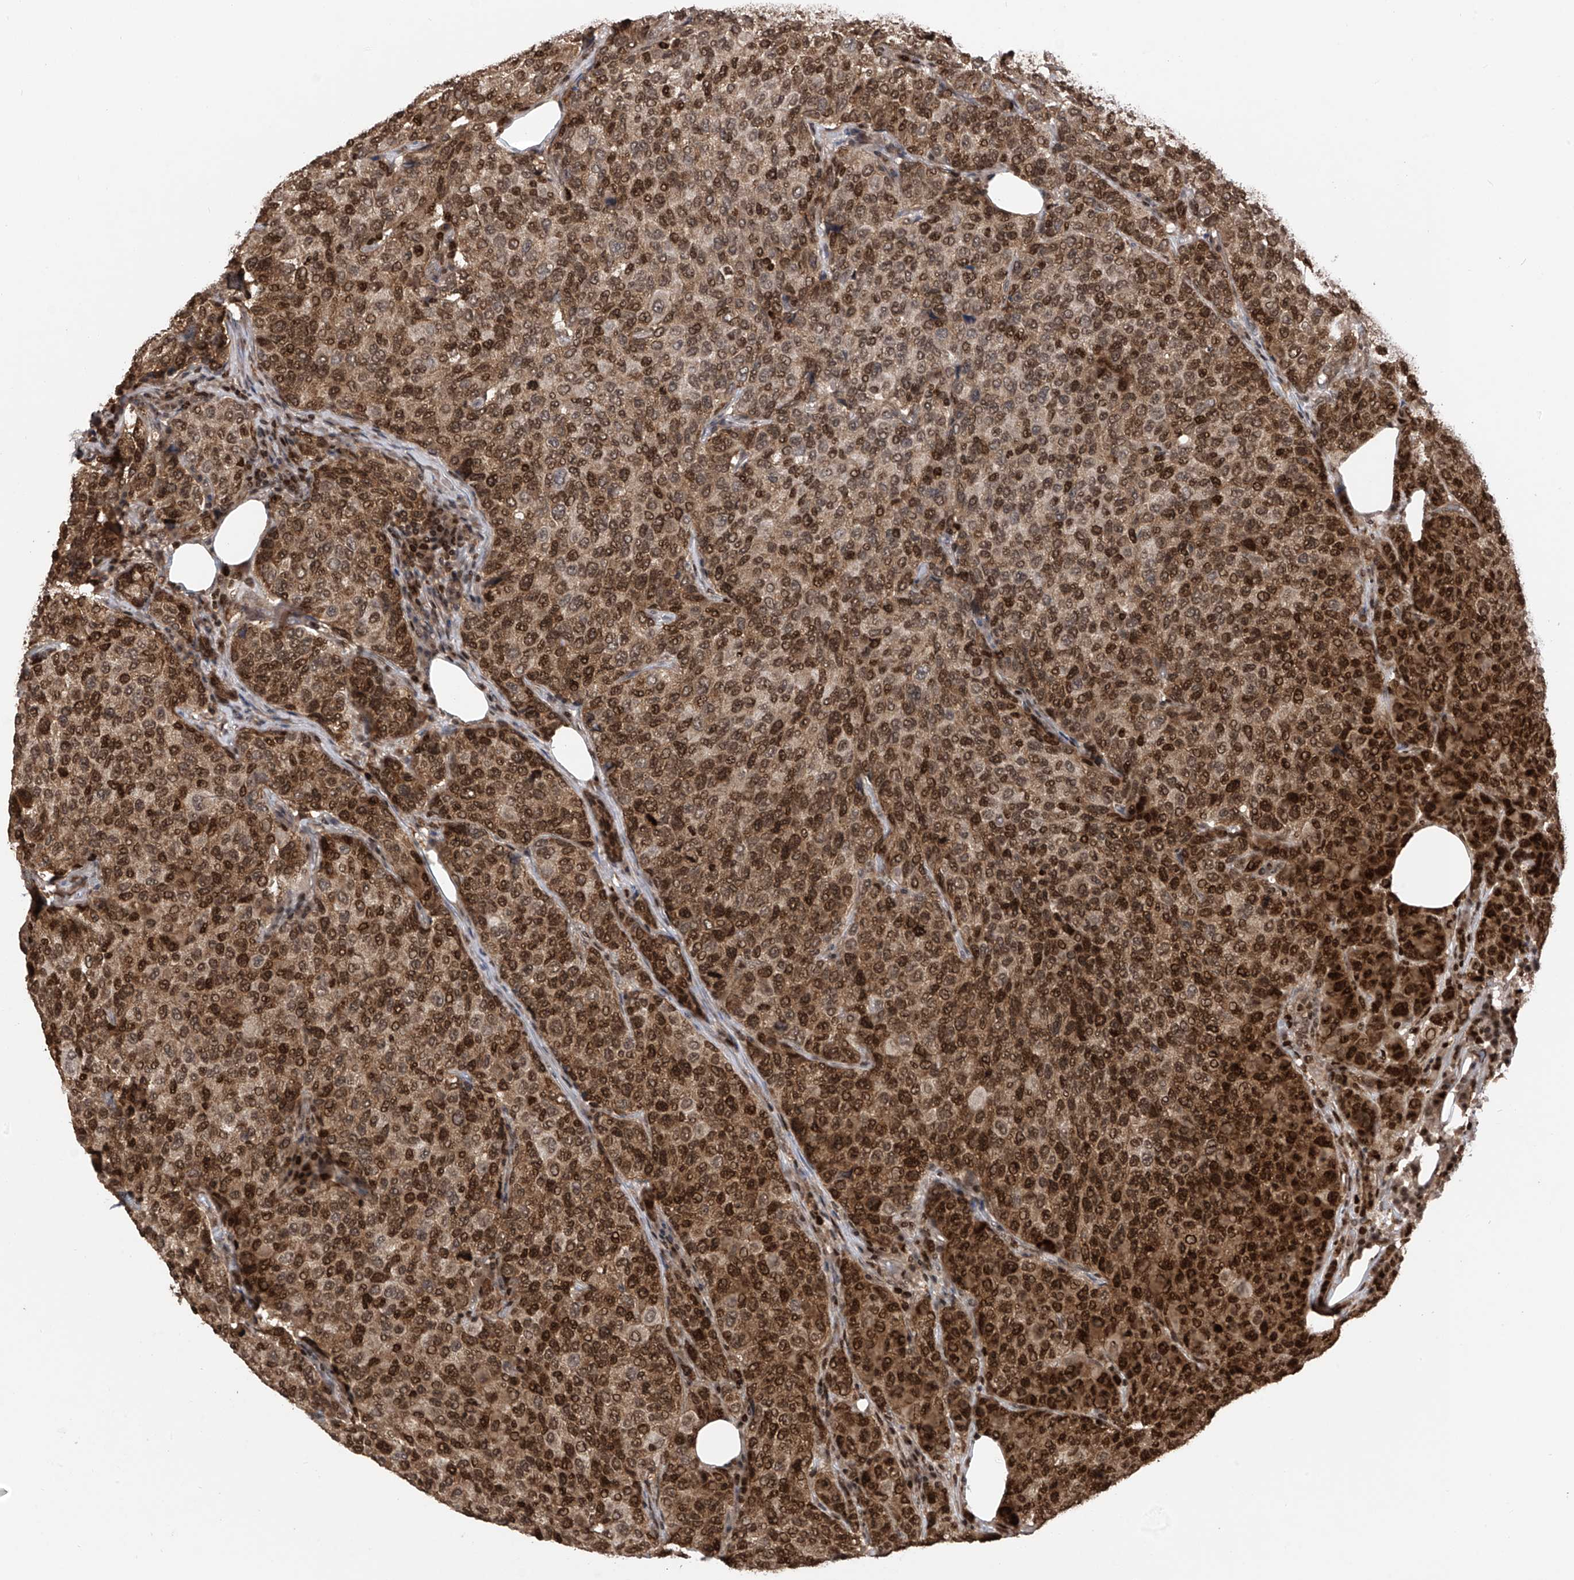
{"staining": {"intensity": "strong", "quantity": ">75%", "location": "cytoplasmic/membranous,nuclear"}, "tissue": "breast cancer", "cell_type": "Tumor cells", "image_type": "cancer", "snomed": [{"axis": "morphology", "description": "Duct carcinoma"}, {"axis": "topography", "description": "Breast"}], "caption": "This photomicrograph shows immunohistochemistry (IHC) staining of breast cancer, with high strong cytoplasmic/membranous and nuclear staining in approximately >75% of tumor cells.", "gene": "DNAJC9", "patient": {"sex": "female", "age": 55}}